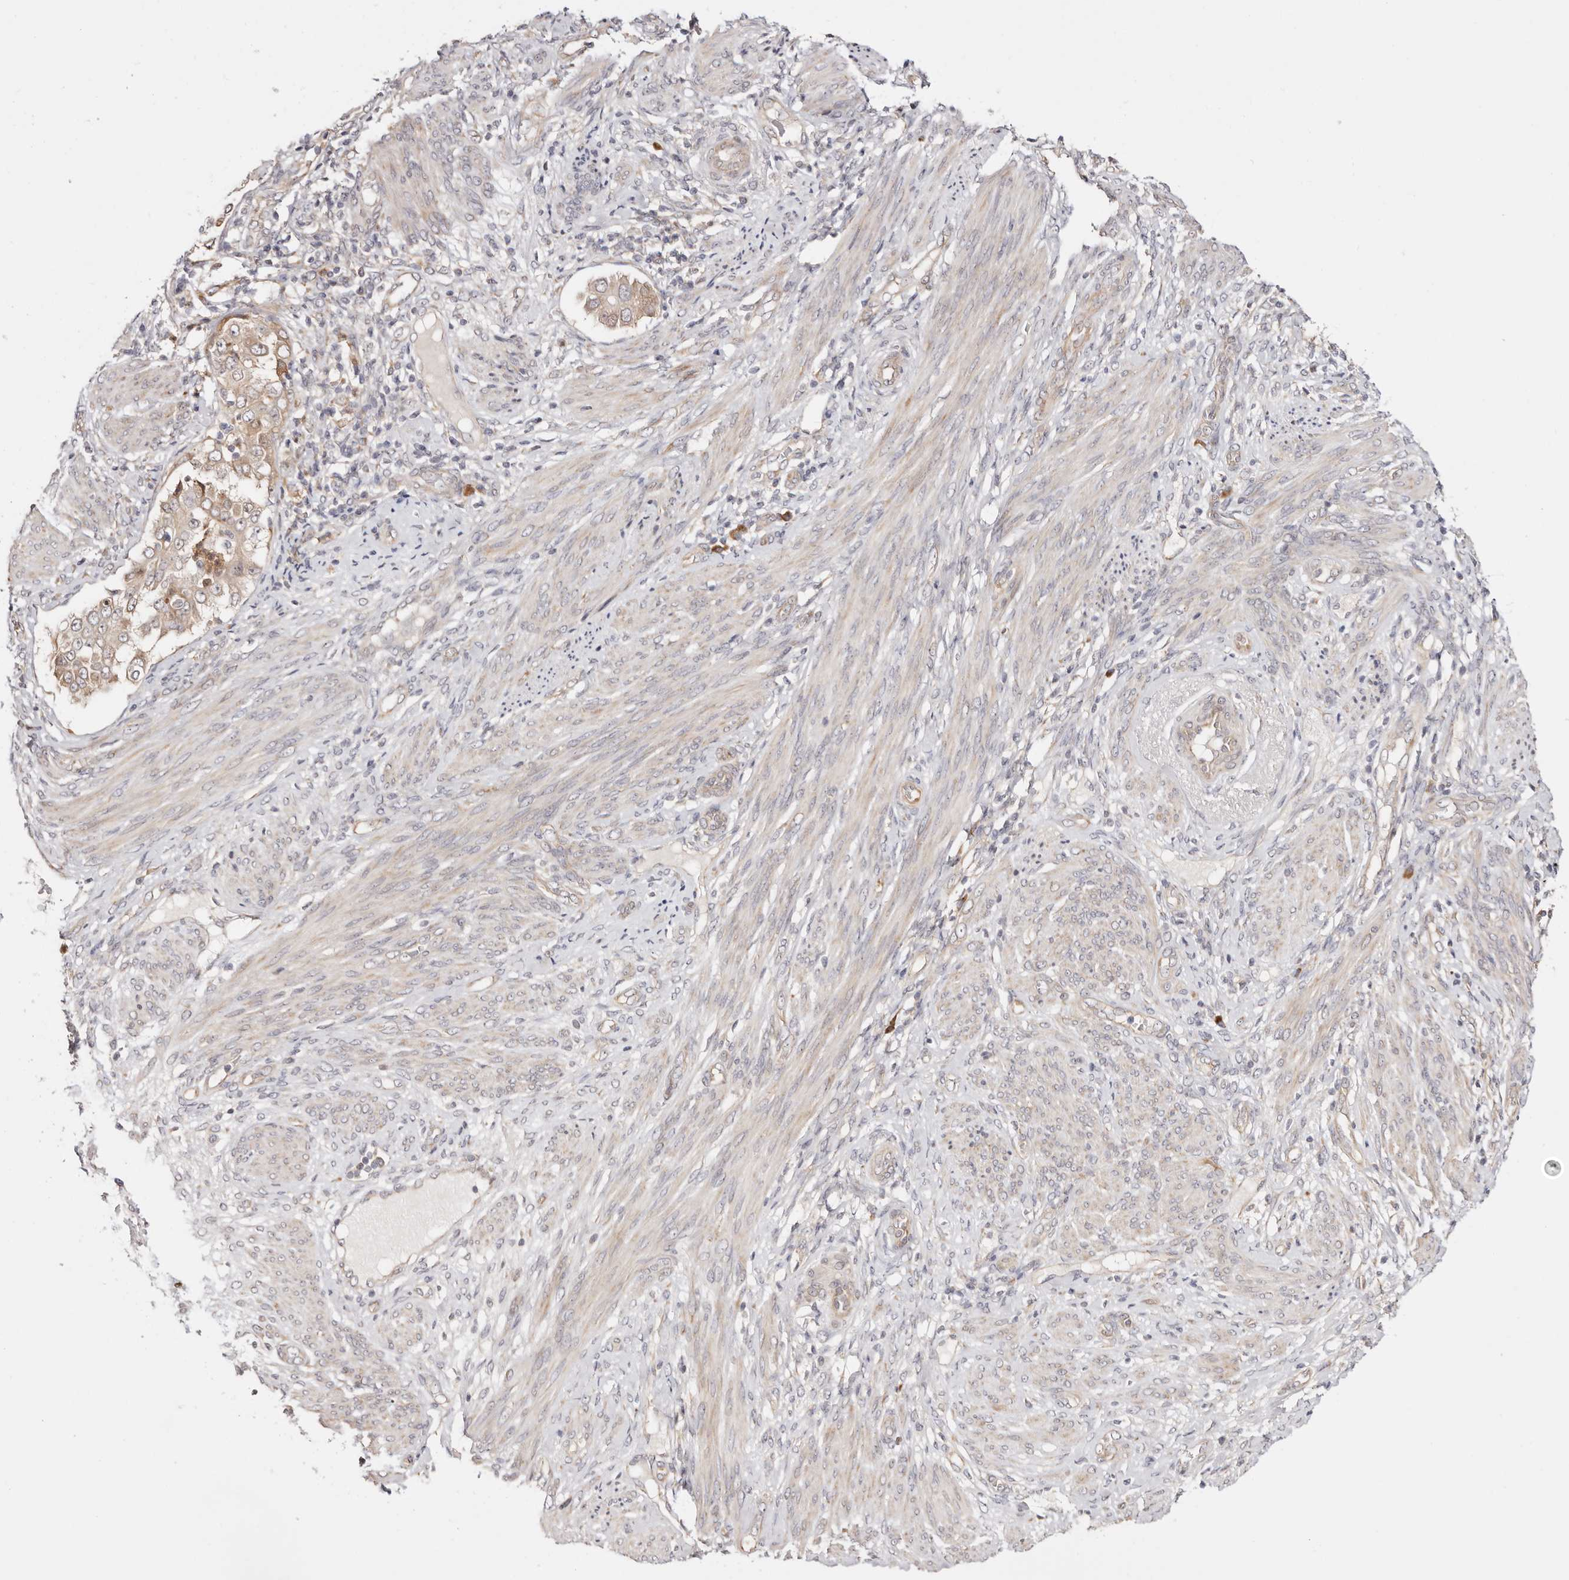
{"staining": {"intensity": "weak", "quantity": ">75%", "location": "cytoplasmic/membranous"}, "tissue": "endometrial cancer", "cell_type": "Tumor cells", "image_type": "cancer", "snomed": [{"axis": "morphology", "description": "Adenocarcinoma, NOS"}, {"axis": "topography", "description": "Endometrium"}], "caption": "IHC image of neoplastic tissue: endometrial cancer (adenocarcinoma) stained using immunohistochemistry shows low levels of weak protein expression localized specifically in the cytoplasmic/membranous of tumor cells, appearing as a cytoplasmic/membranous brown color.", "gene": "BCL2L15", "patient": {"sex": "female", "age": 85}}